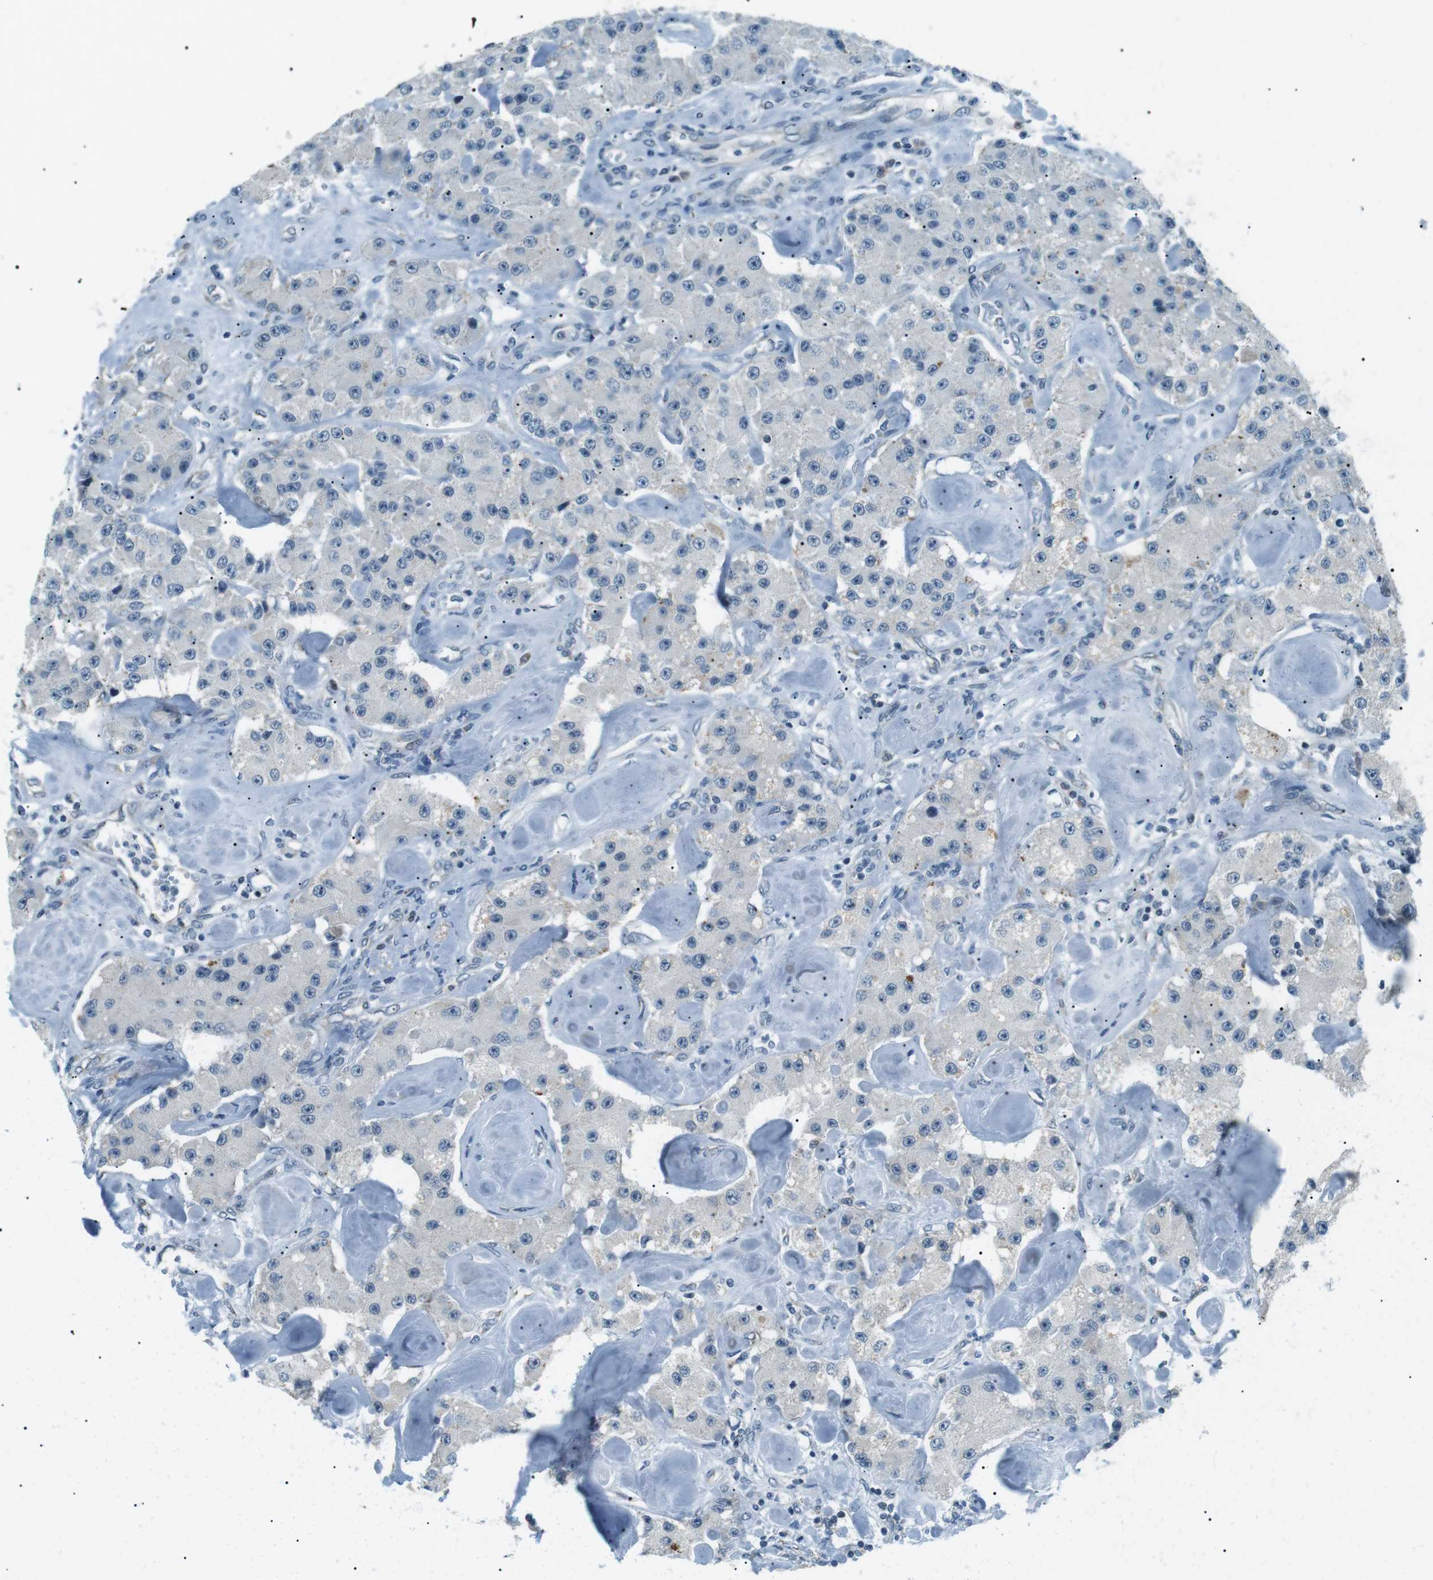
{"staining": {"intensity": "negative", "quantity": "none", "location": "none"}, "tissue": "carcinoid", "cell_type": "Tumor cells", "image_type": "cancer", "snomed": [{"axis": "morphology", "description": "Carcinoid, malignant, NOS"}, {"axis": "topography", "description": "Pancreas"}], "caption": "A high-resolution image shows immunohistochemistry (IHC) staining of malignant carcinoid, which displays no significant positivity in tumor cells.", "gene": "SERPINB2", "patient": {"sex": "male", "age": 41}}